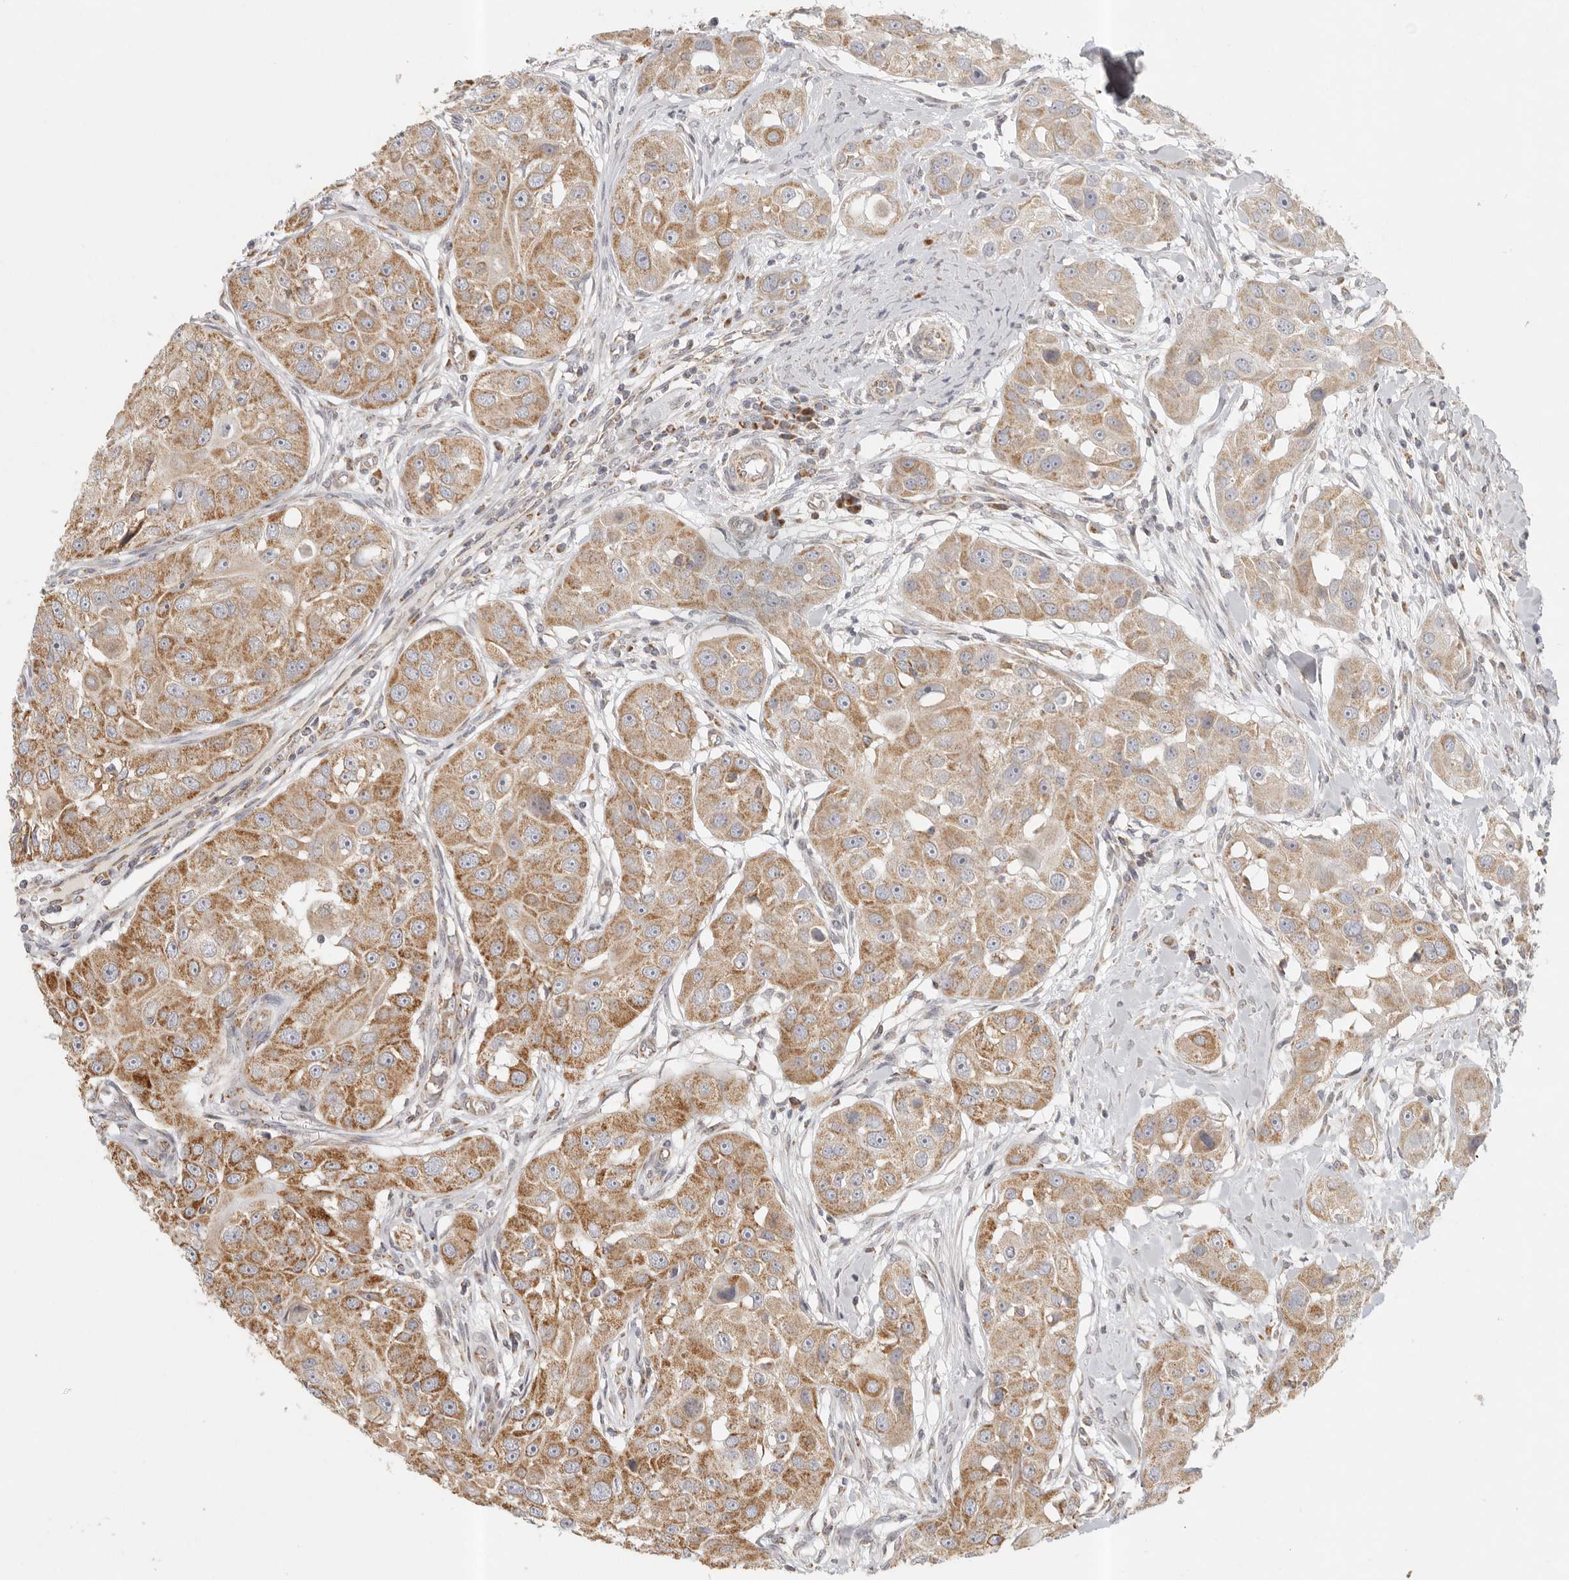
{"staining": {"intensity": "moderate", "quantity": ">75%", "location": "cytoplasmic/membranous"}, "tissue": "head and neck cancer", "cell_type": "Tumor cells", "image_type": "cancer", "snomed": [{"axis": "morphology", "description": "Normal tissue, NOS"}, {"axis": "morphology", "description": "Squamous cell carcinoma, NOS"}, {"axis": "topography", "description": "Skeletal muscle"}, {"axis": "topography", "description": "Head-Neck"}], "caption": "Protein positivity by IHC exhibits moderate cytoplasmic/membranous positivity in about >75% of tumor cells in head and neck cancer.", "gene": "KDF1", "patient": {"sex": "male", "age": 51}}